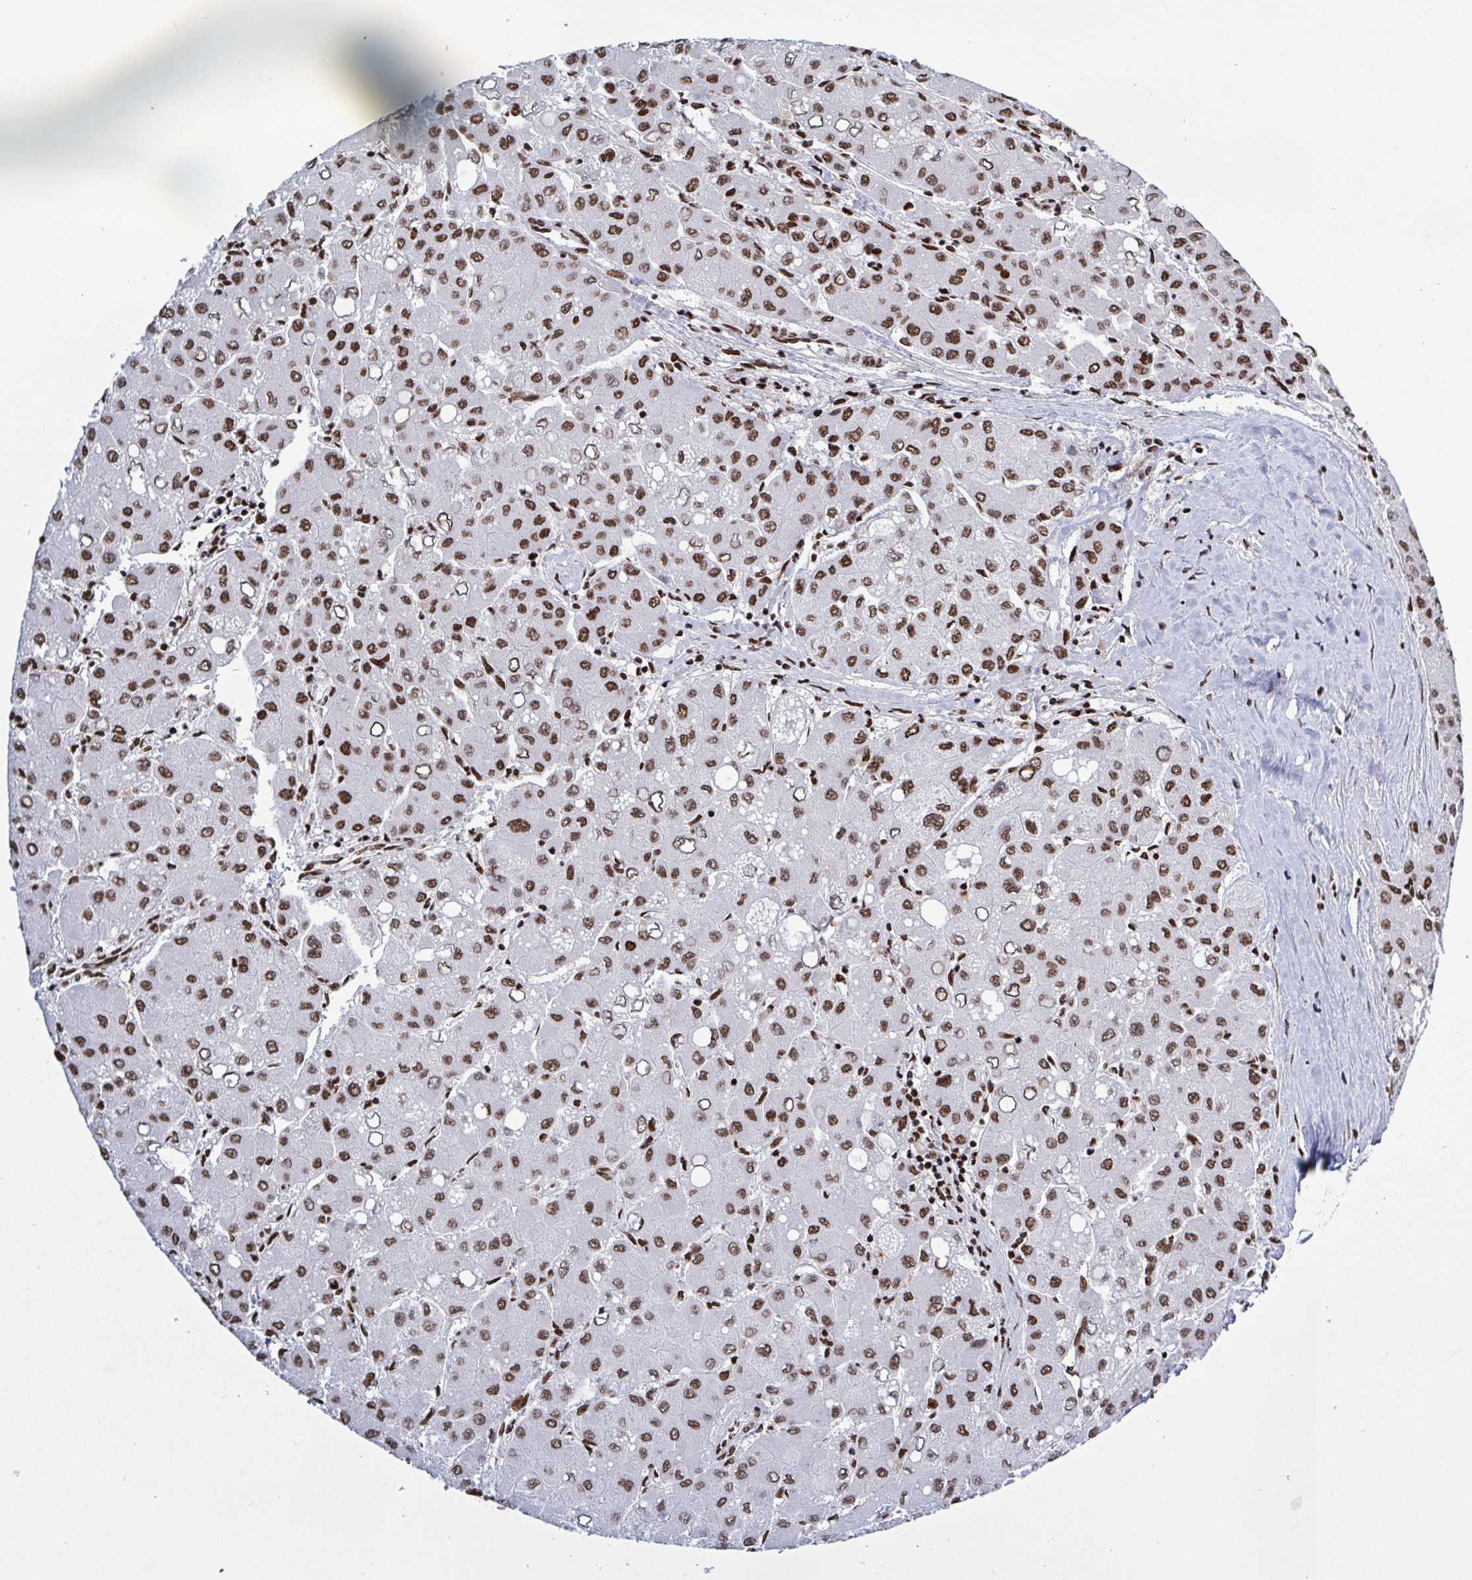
{"staining": {"intensity": "strong", "quantity": ">75%", "location": "nuclear"}, "tissue": "liver cancer", "cell_type": "Tumor cells", "image_type": "cancer", "snomed": [{"axis": "morphology", "description": "Carcinoma, Hepatocellular, NOS"}, {"axis": "topography", "description": "Liver"}], "caption": "A high-resolution histopathology image shows IHC staining of hepatocellular carcinoma (liver), which displays strong nuclear staining in approximately >75% of tumor cells. The staining was performed using DAB (3,3'-diaminobenzidine), with brown indicating positive protein expression. Nuclei are stained blue with hematoxylin.", "gene": "ZNF607", "patient": {"sex": "male", "age": 40}}